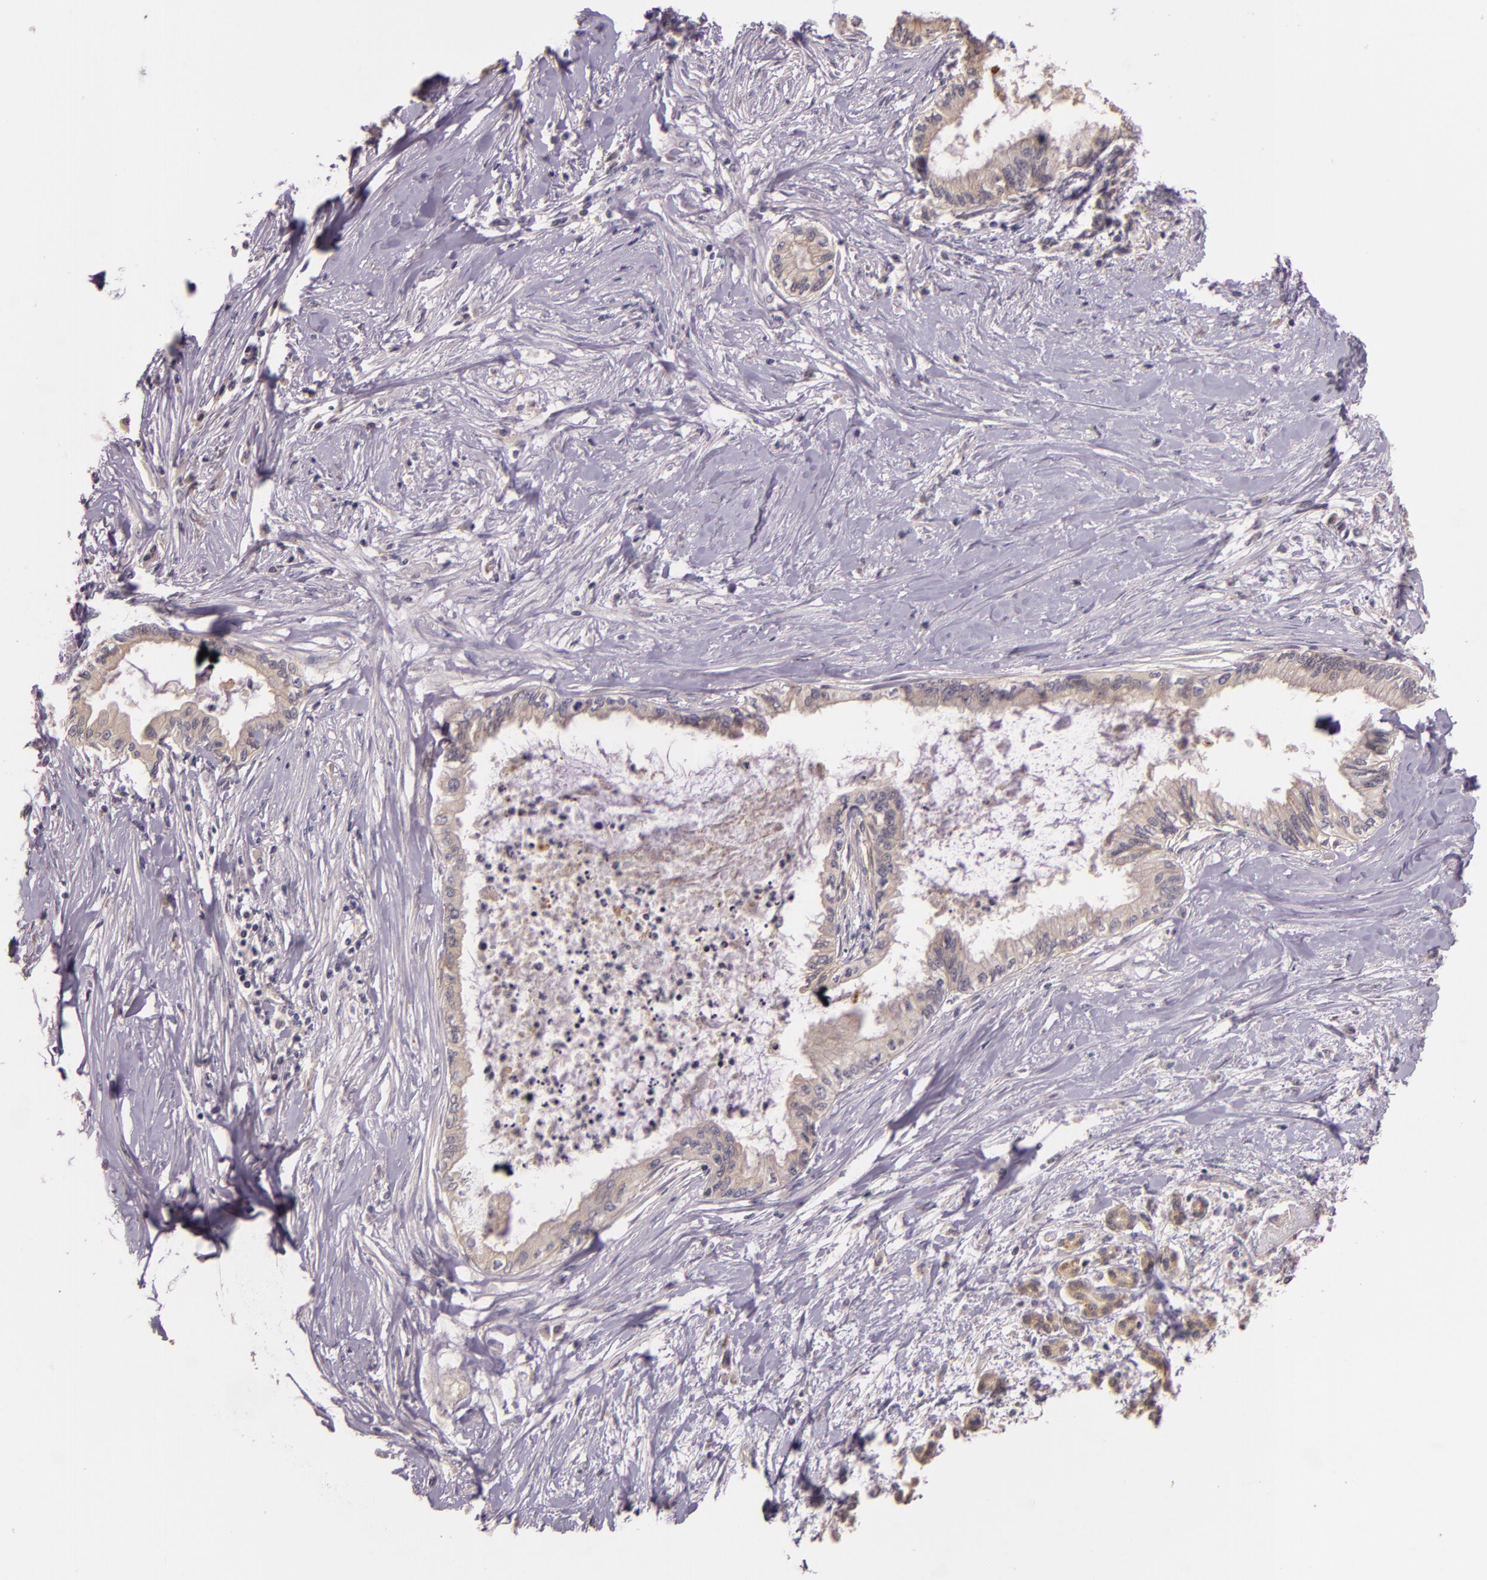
{"staining": {"intensity": "weak", "quantity": "25%-75%", "location": "cytoplasmic/membranous"}, "tissue": "pancreatic cancer", "cell_type": "Tumor cells", "image_type": "cancer", "snomed": [{"axis": "morphology", "description": "Adenocarcinoma, NOS"}, {"axis": "topography", "description": "Pancreas"}], "caption": "Pancreatic cancer stained for a protein reveals weak cytoplasmic/membranous positivity in tumor cells.", "gene": "ARMH4", "patient": {"sex": "female", "age": 64}}